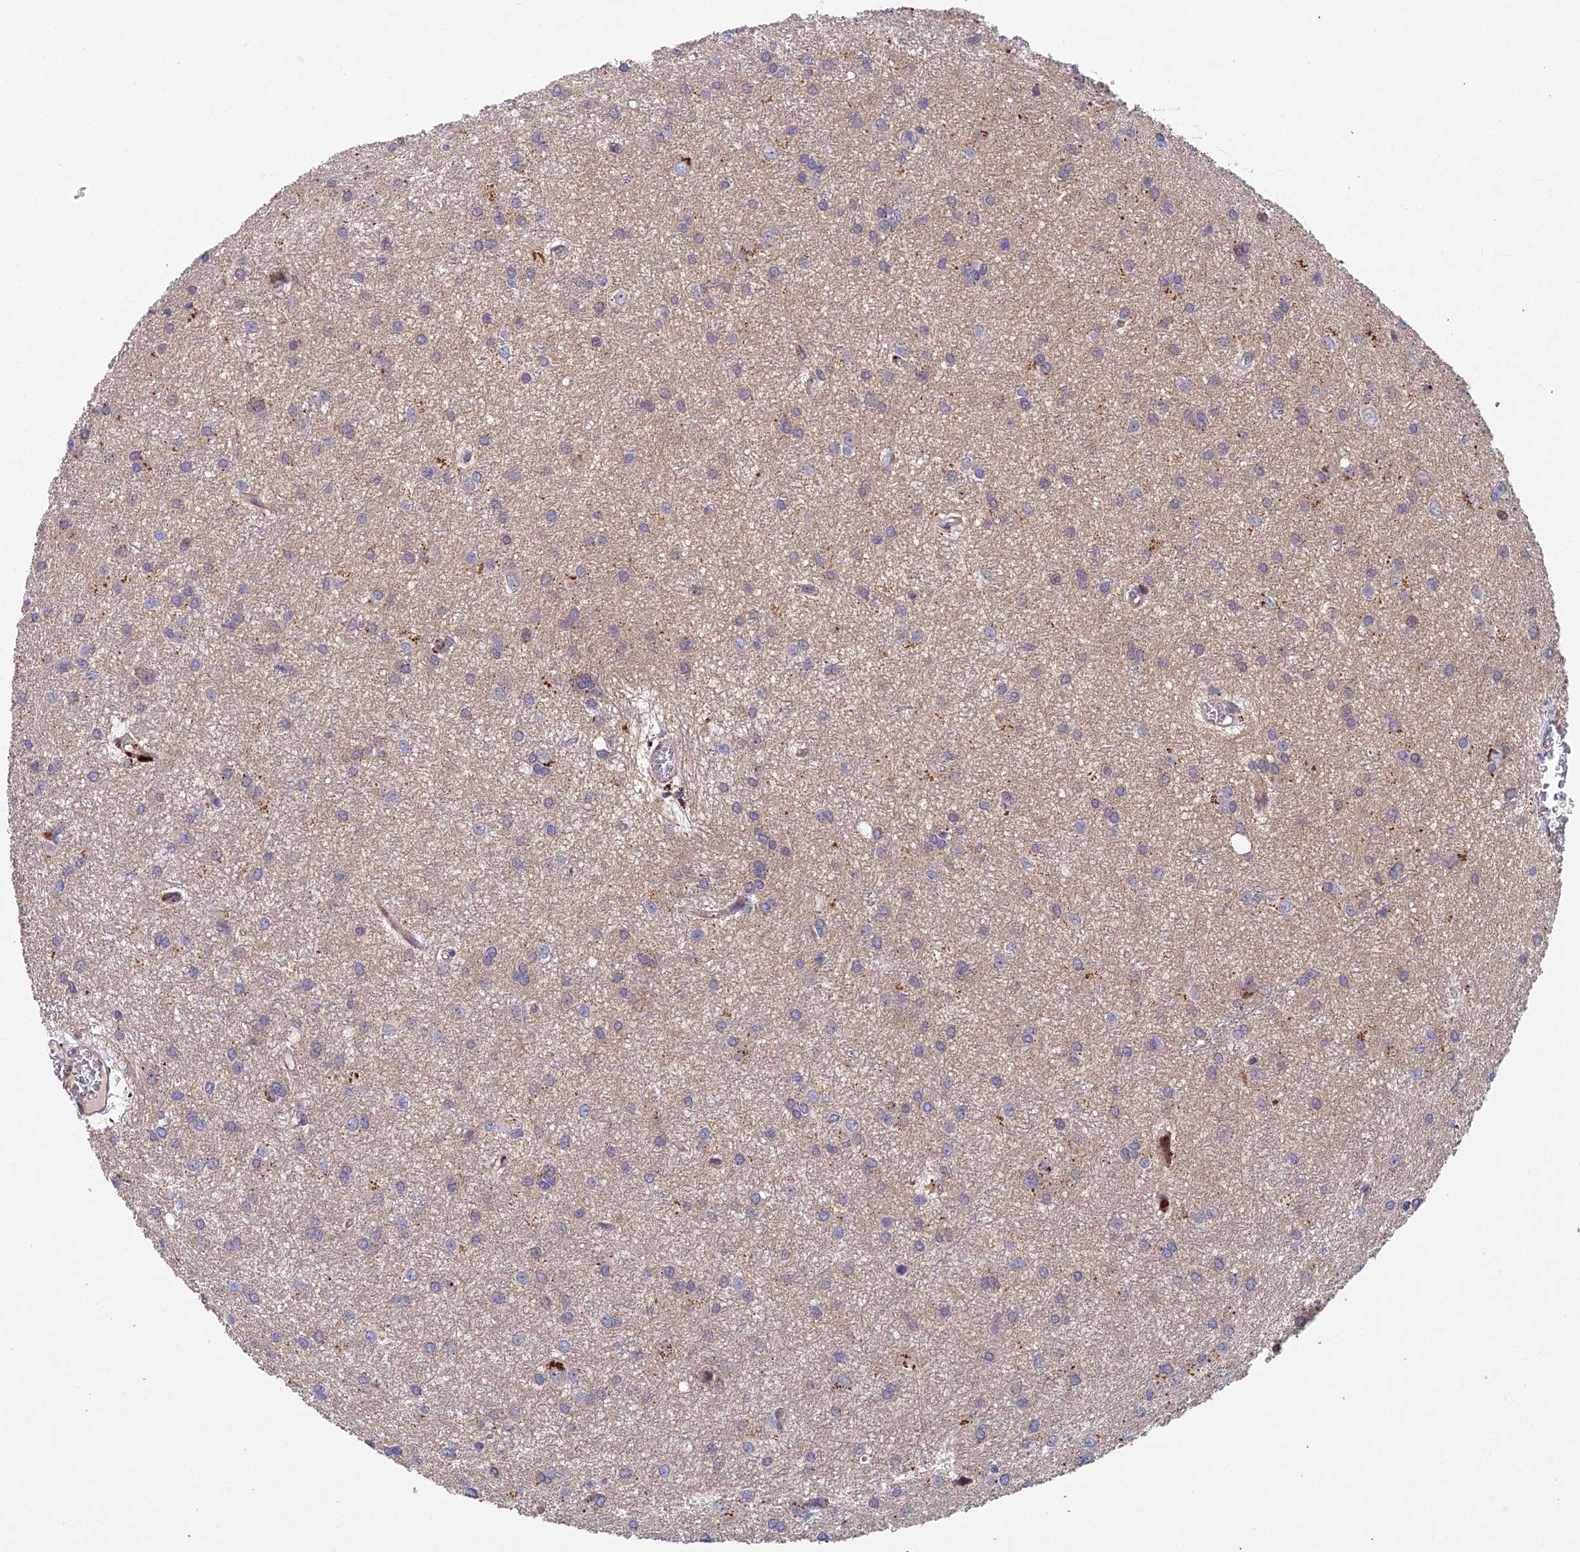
{"staining": {"intensity": "negative", "quantity": "none", "location": "none"}, "tissue": "glioma", "cell_type": "Tumor cells", "image_type": "cancer", "snomed": [{"axis": "morphology", "description": "Glioma, malignant, High grade"}, {"axis": "topography", "description": "Brain"}], "caption": "Immunohistochemistry of human high-grade glioma (malignant) reveals no positivity in tumor cells.", "gene": "NSMCE1", "patient": {"sex": "female", "age": 50}}